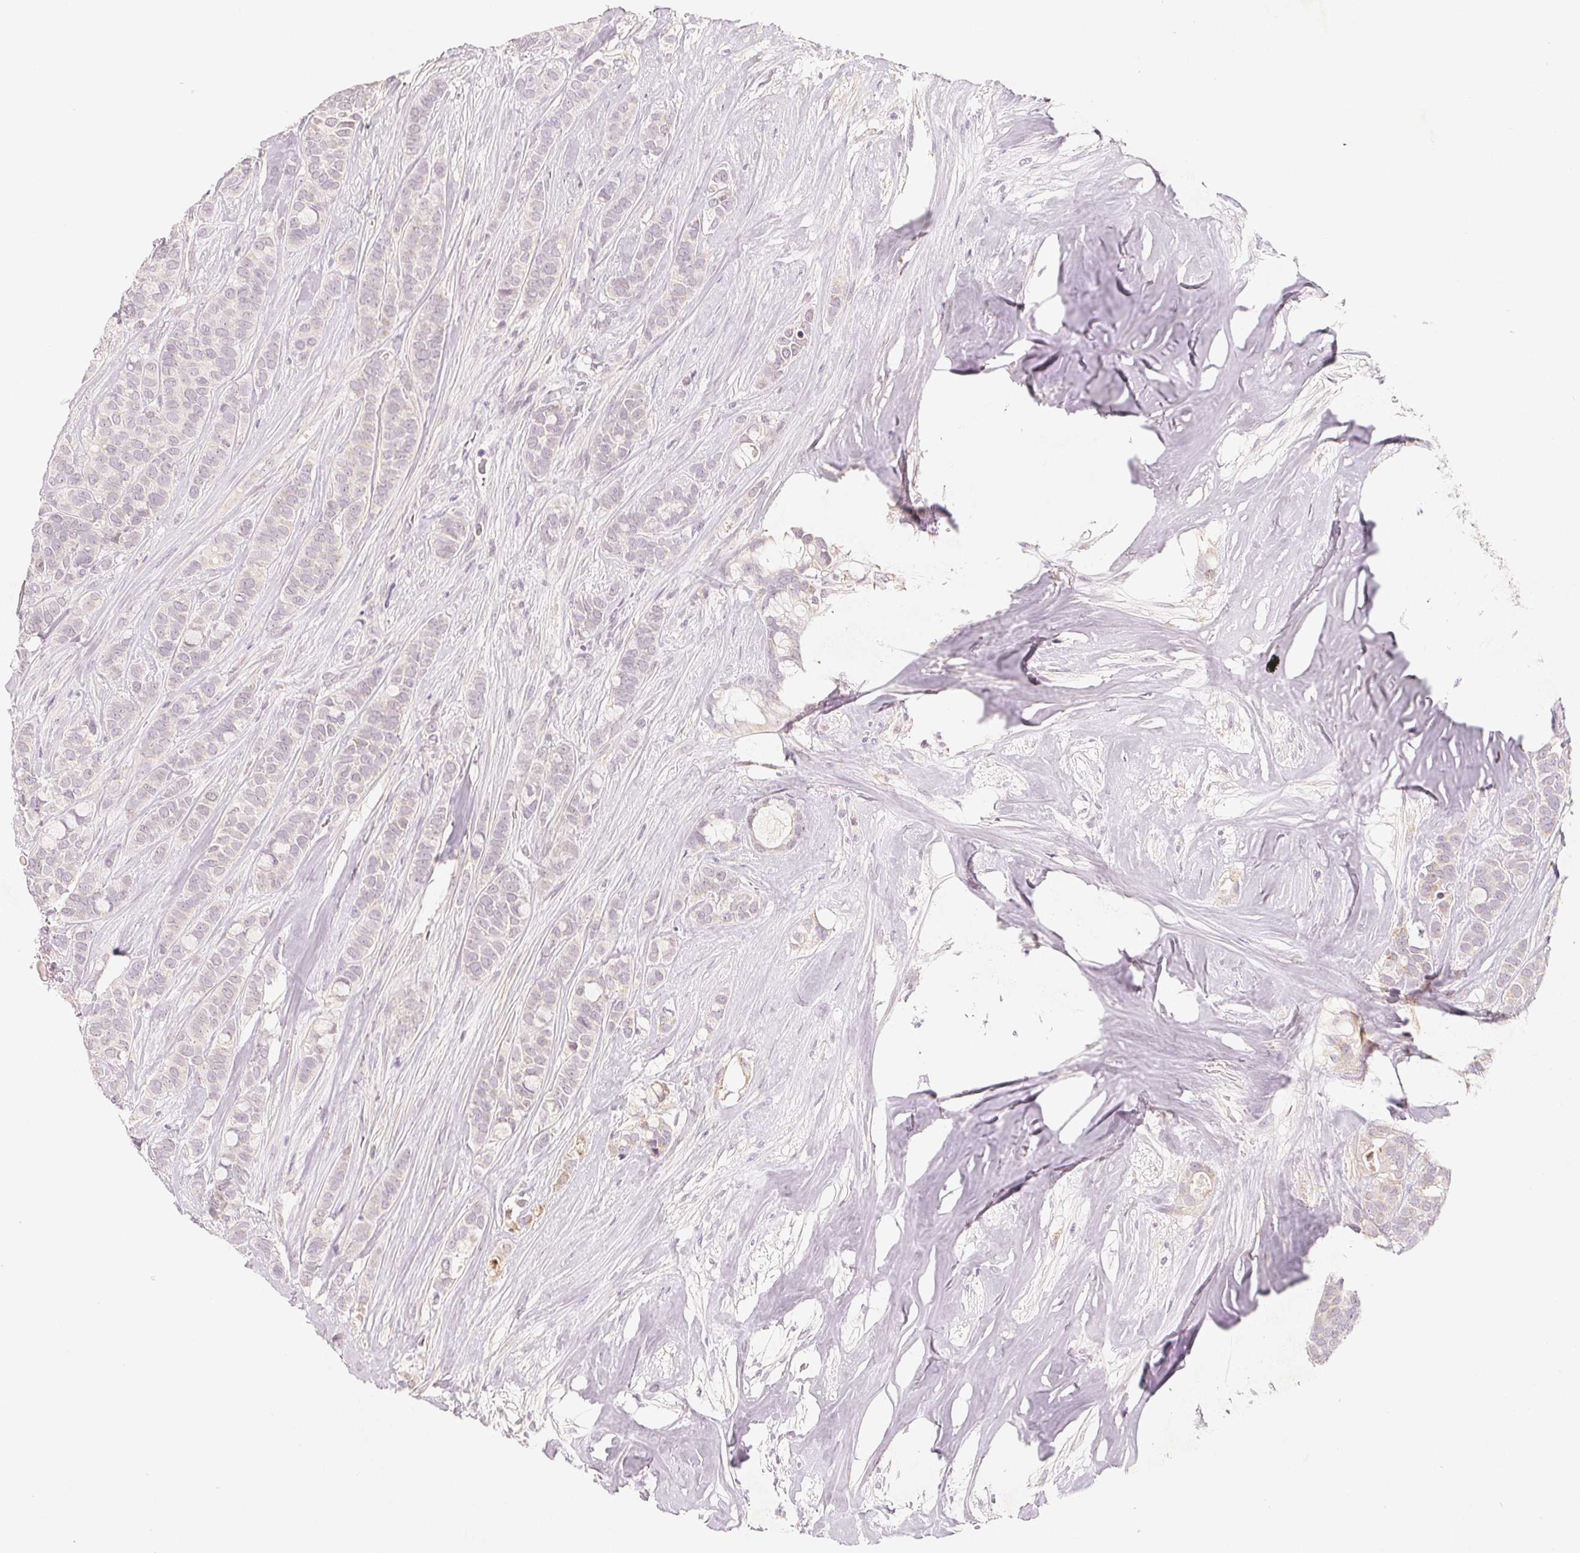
{"staining": {"intensity": "negative", "quantity": "none", "location": "none"}, "tissue": "breast cancer", "cell_type": "Tumor cells", "image_type": "cancer", "snomed": [{"axis": "morphology", "description": "Duct carcinoma"}, {"axis": "topography", "description": "Breast"}], "caption": "The image exhibits no significant positivity in tumor cells of breast invasive ductal carcinoma. The staining is performed using DAB brown chromogen with nuclei counter-stained in using hematoxylin.", "gene": "GHITM", "patient": {"sex": "female", "age": 84}}